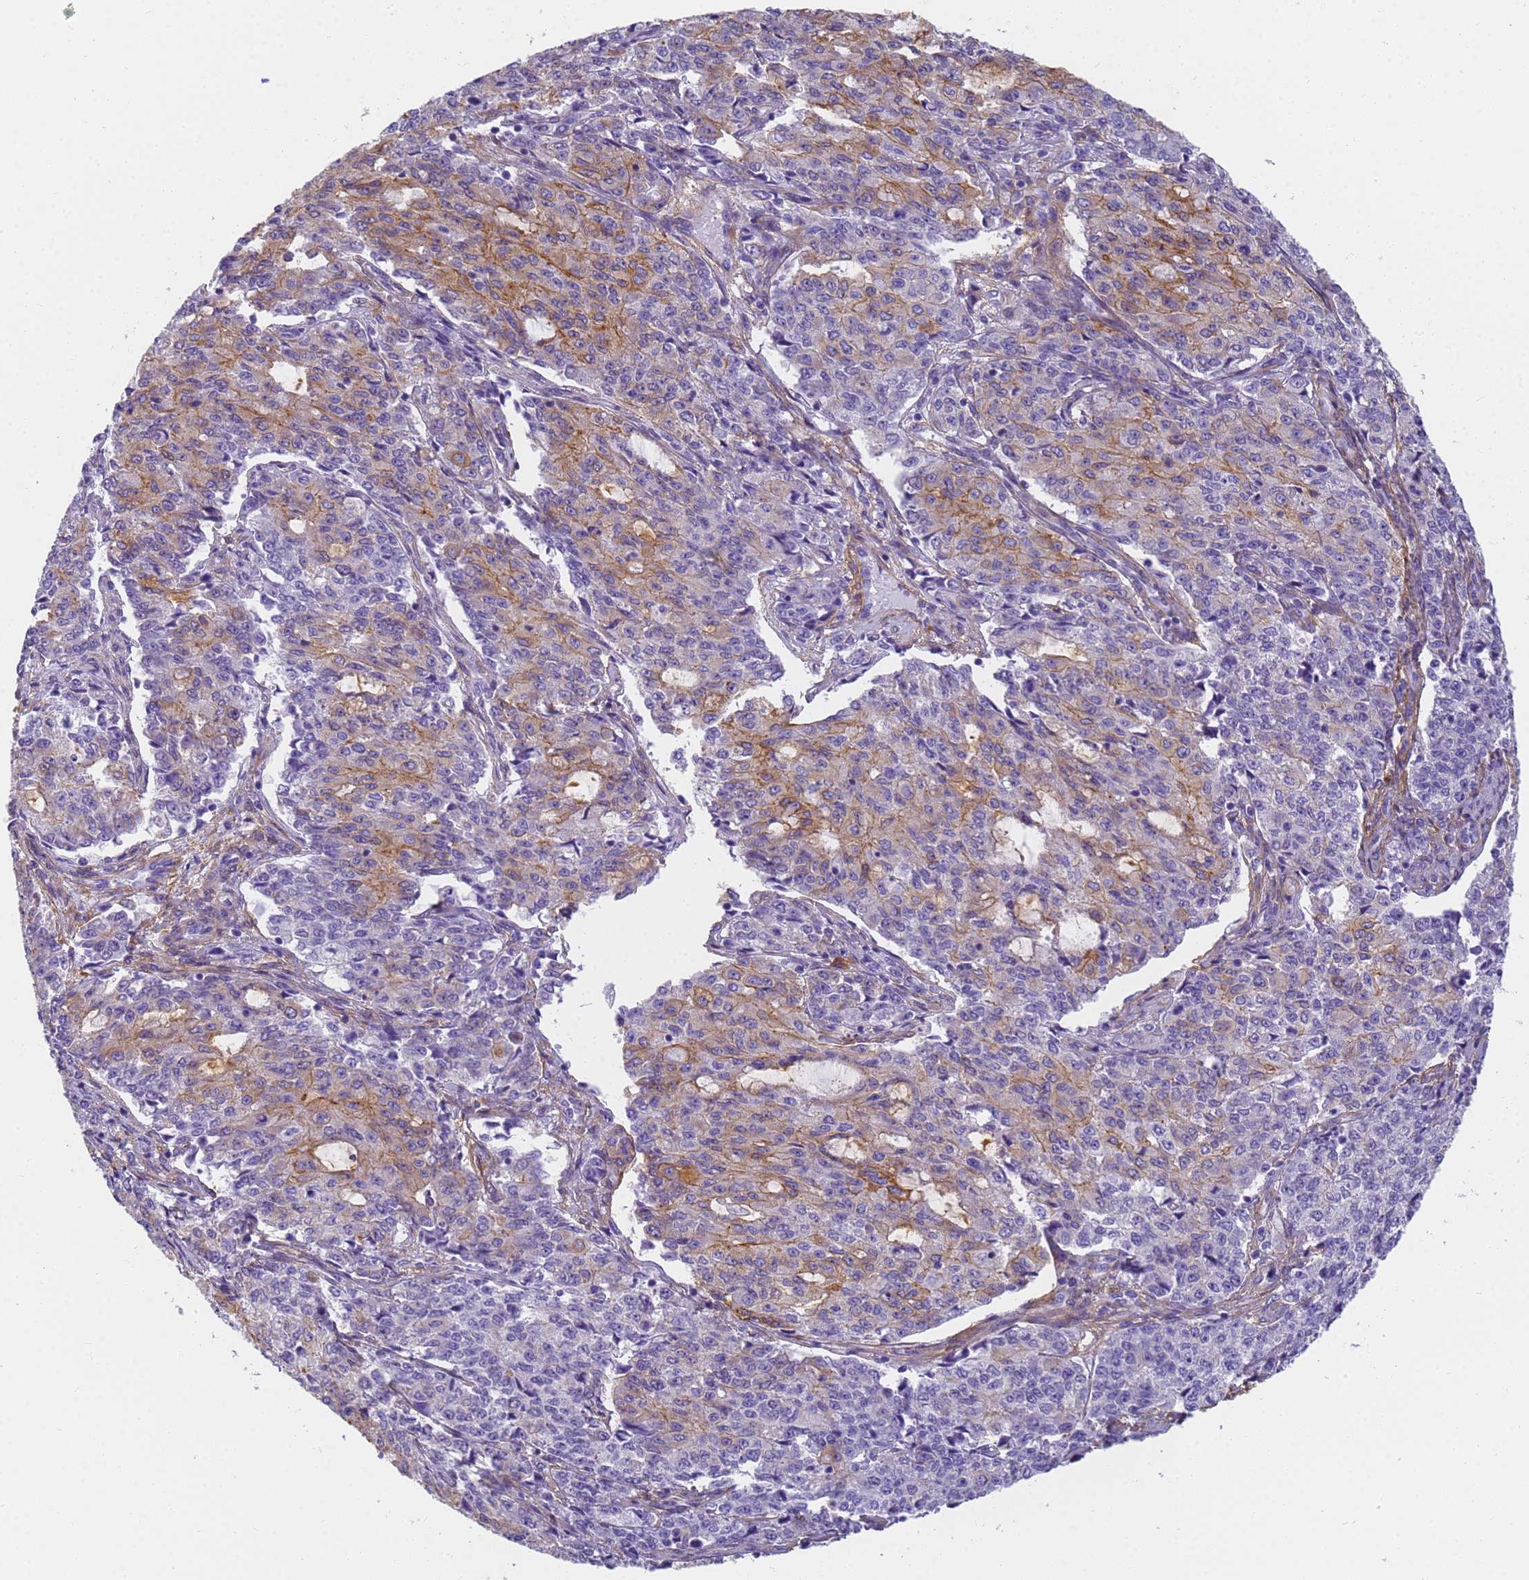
{"staining": {"intensity": "moderate", "quantity": "25%-75%", "location": "cytoplasmic/membranous"}, "tissue": "endometrial cancer", "cell_type": "Tumor cells", "image_type": "cancer", "snomed": [{"axis": "morphology", "description": "Adenocarcinoma, NOS"}, {"axis": "topography", "description": "Endometrium"}], "caption": "Human endometrial cancer stained with a protein marker reveals moderate staining in tumor cells.", "gene": "MVB12A", "patient": {"sex": "female", "age": 50}}